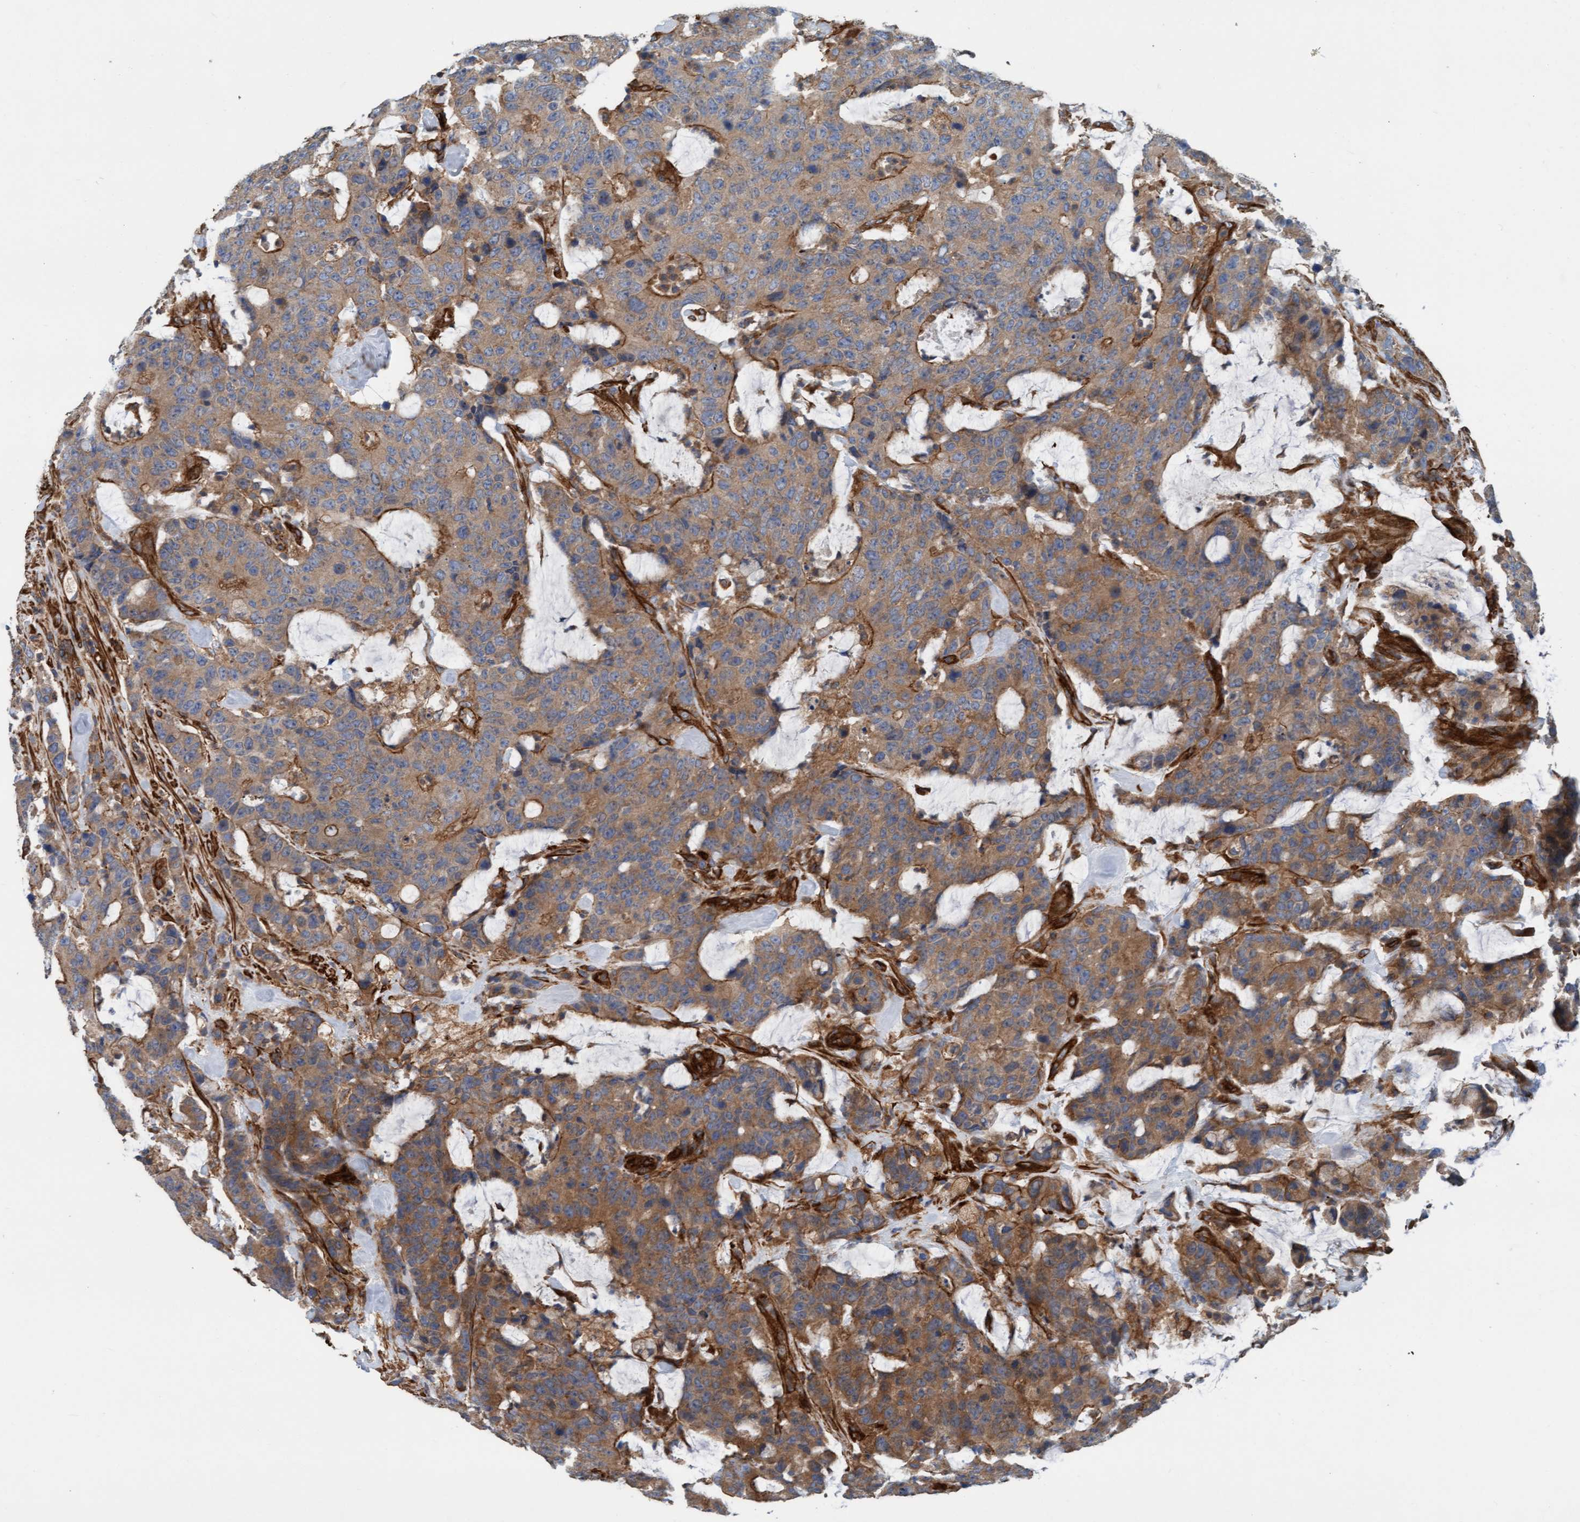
{"staining": {"intensity": "moderate", "quantity": ">75%", "location": "cytoplasmic/membranous"}, "tissue": "colorectal cancer", "cell_type": "Tumor cells", "image_type": "cancer", "snomed": [{"axis": "morphology", "description": "Adenocarcinoma, NOS"}, {"axis": "topography", "description": "Colon"}], "caption": "Tumor cells demonstrate medium levels of moderate cytoplasmic/membranous expression in approximately >75% of cells in colorectal cancer (adenocarcinoma). (DAB (3,3'-diaminobenzidine) = brown stain, brightfield microscopy at high magnification).", "gene": "STXBP4", "patient": {"sex": "female", "age": 86}}